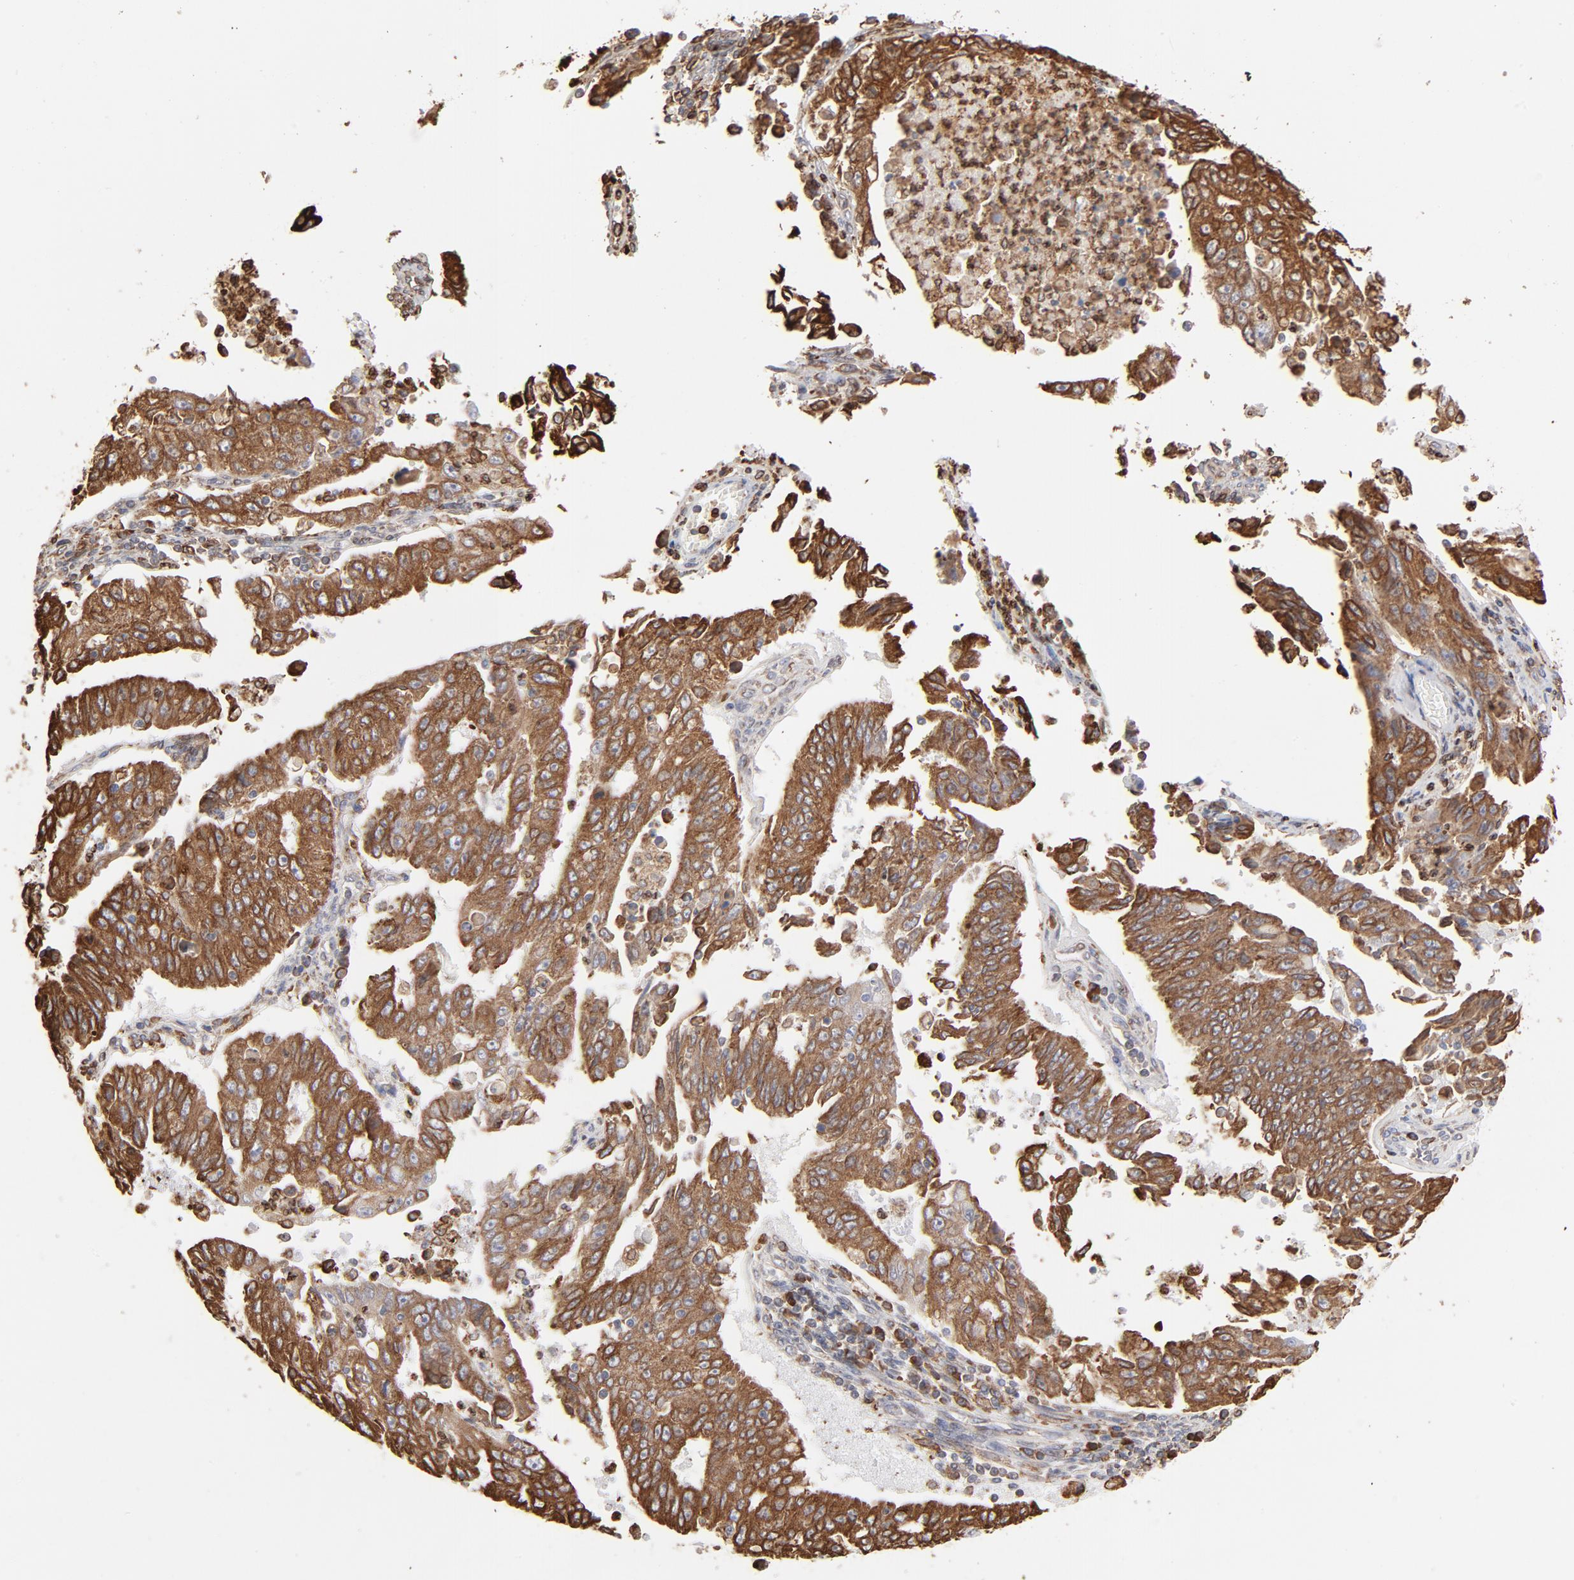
{"staining": {"intensity": "strong", "quantity": ">75%", "location": "cytoplasmic/membranous"}, "tissue": "endometrial cancer", "cell_type": "Tumor cells", "image_type": "cancer", "snomed": [{"axis": "morphology", "description": "Adenocarcinoma, NOS"}, {"axis": "topography", "description": "Endometrium"}], "caption": "A histopathology image of human endometrial adenocarcinoma stained for a protein reveals strong cytoplasmic/membranous brown staining in tumor cells.", "gene": "CANX", "patient": {"sex": "female", "age": 42}}